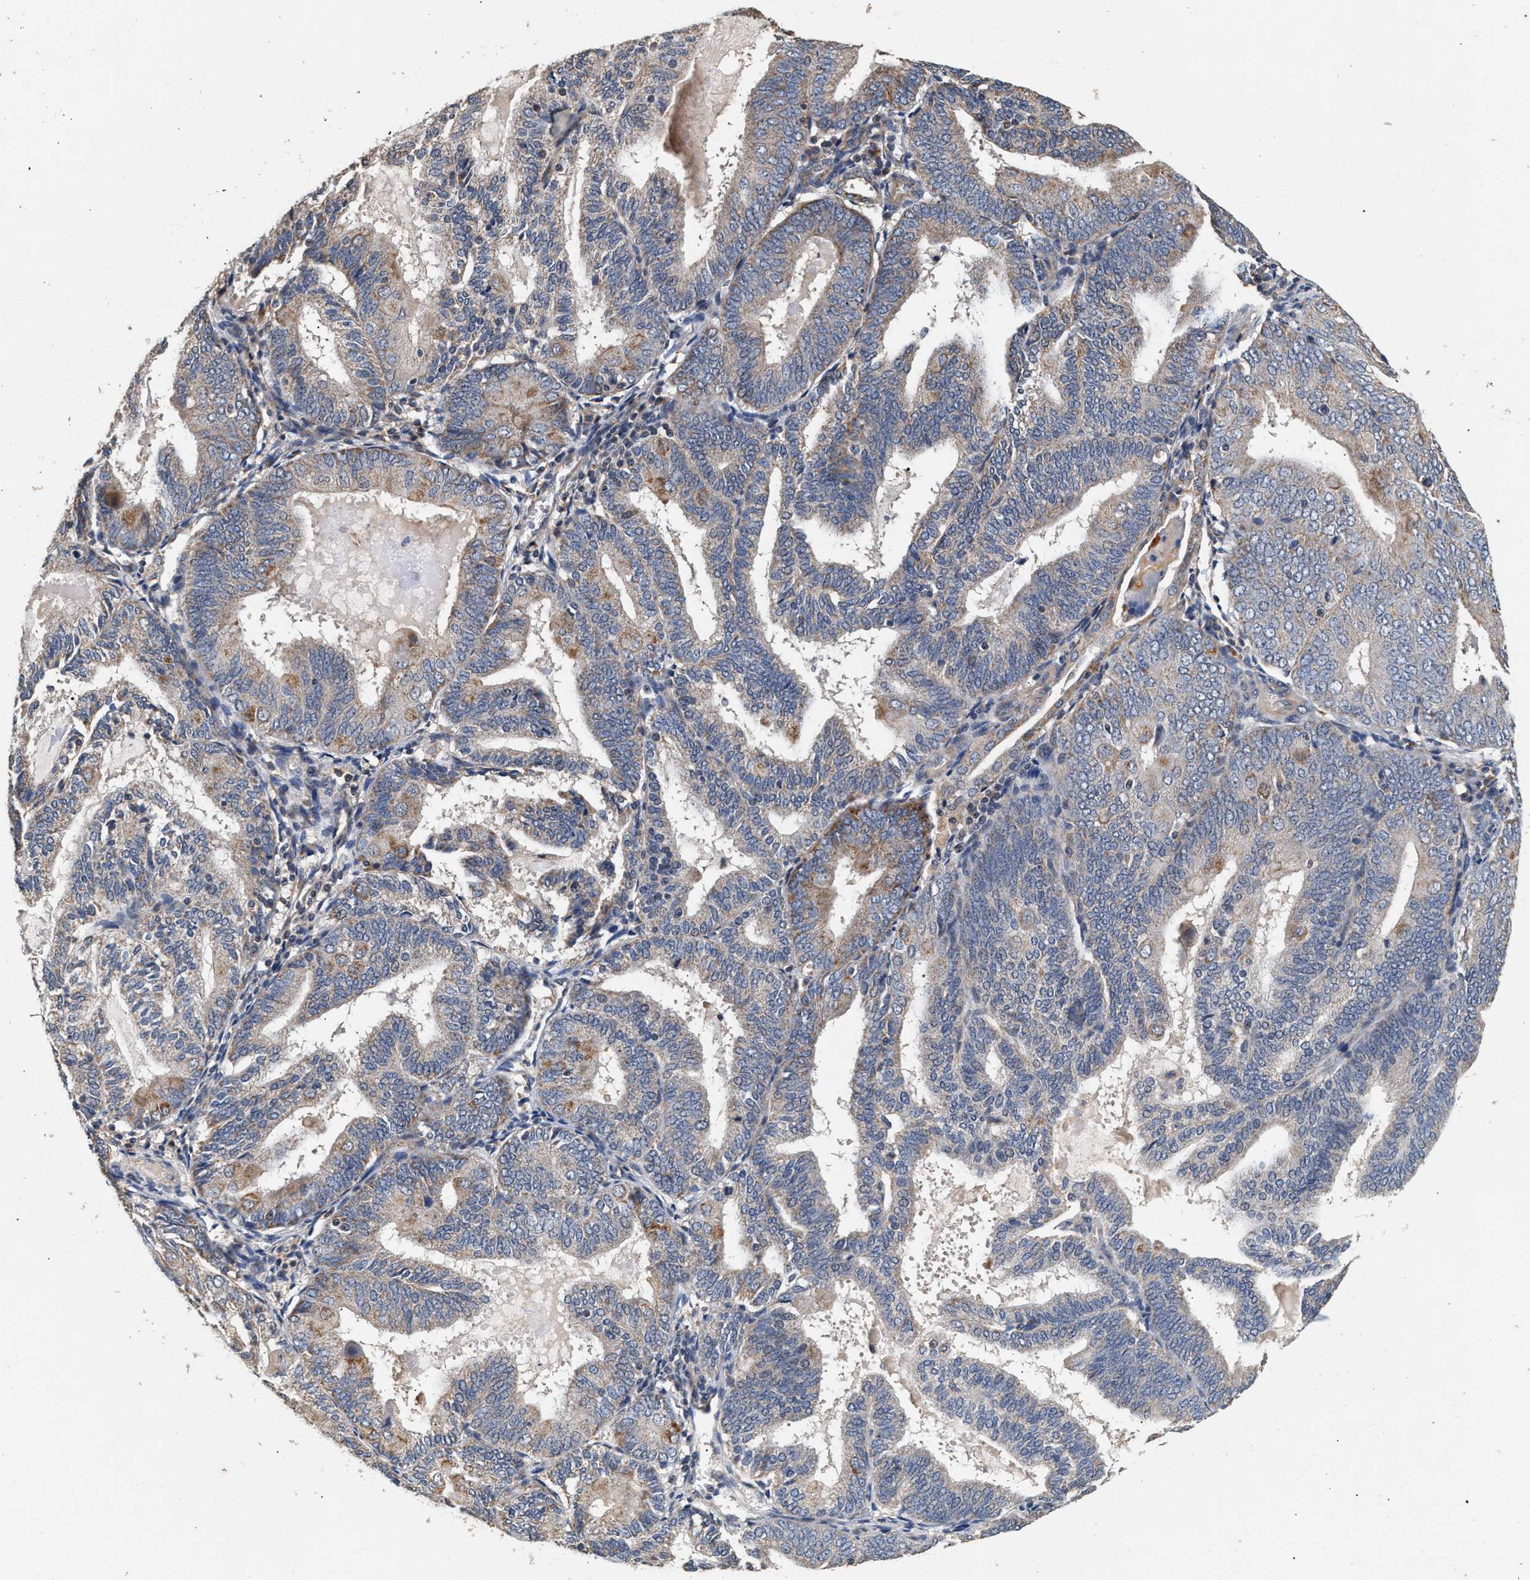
{"staining": {"intensity": "moderate", "quantity": "<25%", "location": "cytoplasmic/membranous"}, "tissue": "endometrial cancer", "cell_type": "Tumor cells", "image_type": "cancer", "snomed": [{"axis": "morphology", "description": "Adenocarcinoma, NOS"}, {"axis": "topography", "description": "Endometrium"}], "caption": "An immunohistochemistry photomicrograph of neoplastic tissue is shown. Protein staining in brown shows moderate cytoplasmic/membranous positivity in endometrial cancer (adenocarcinoma) within tumor cells.", "gene": "PTGR3", "patient": {"sex": "female", "age": 81}}